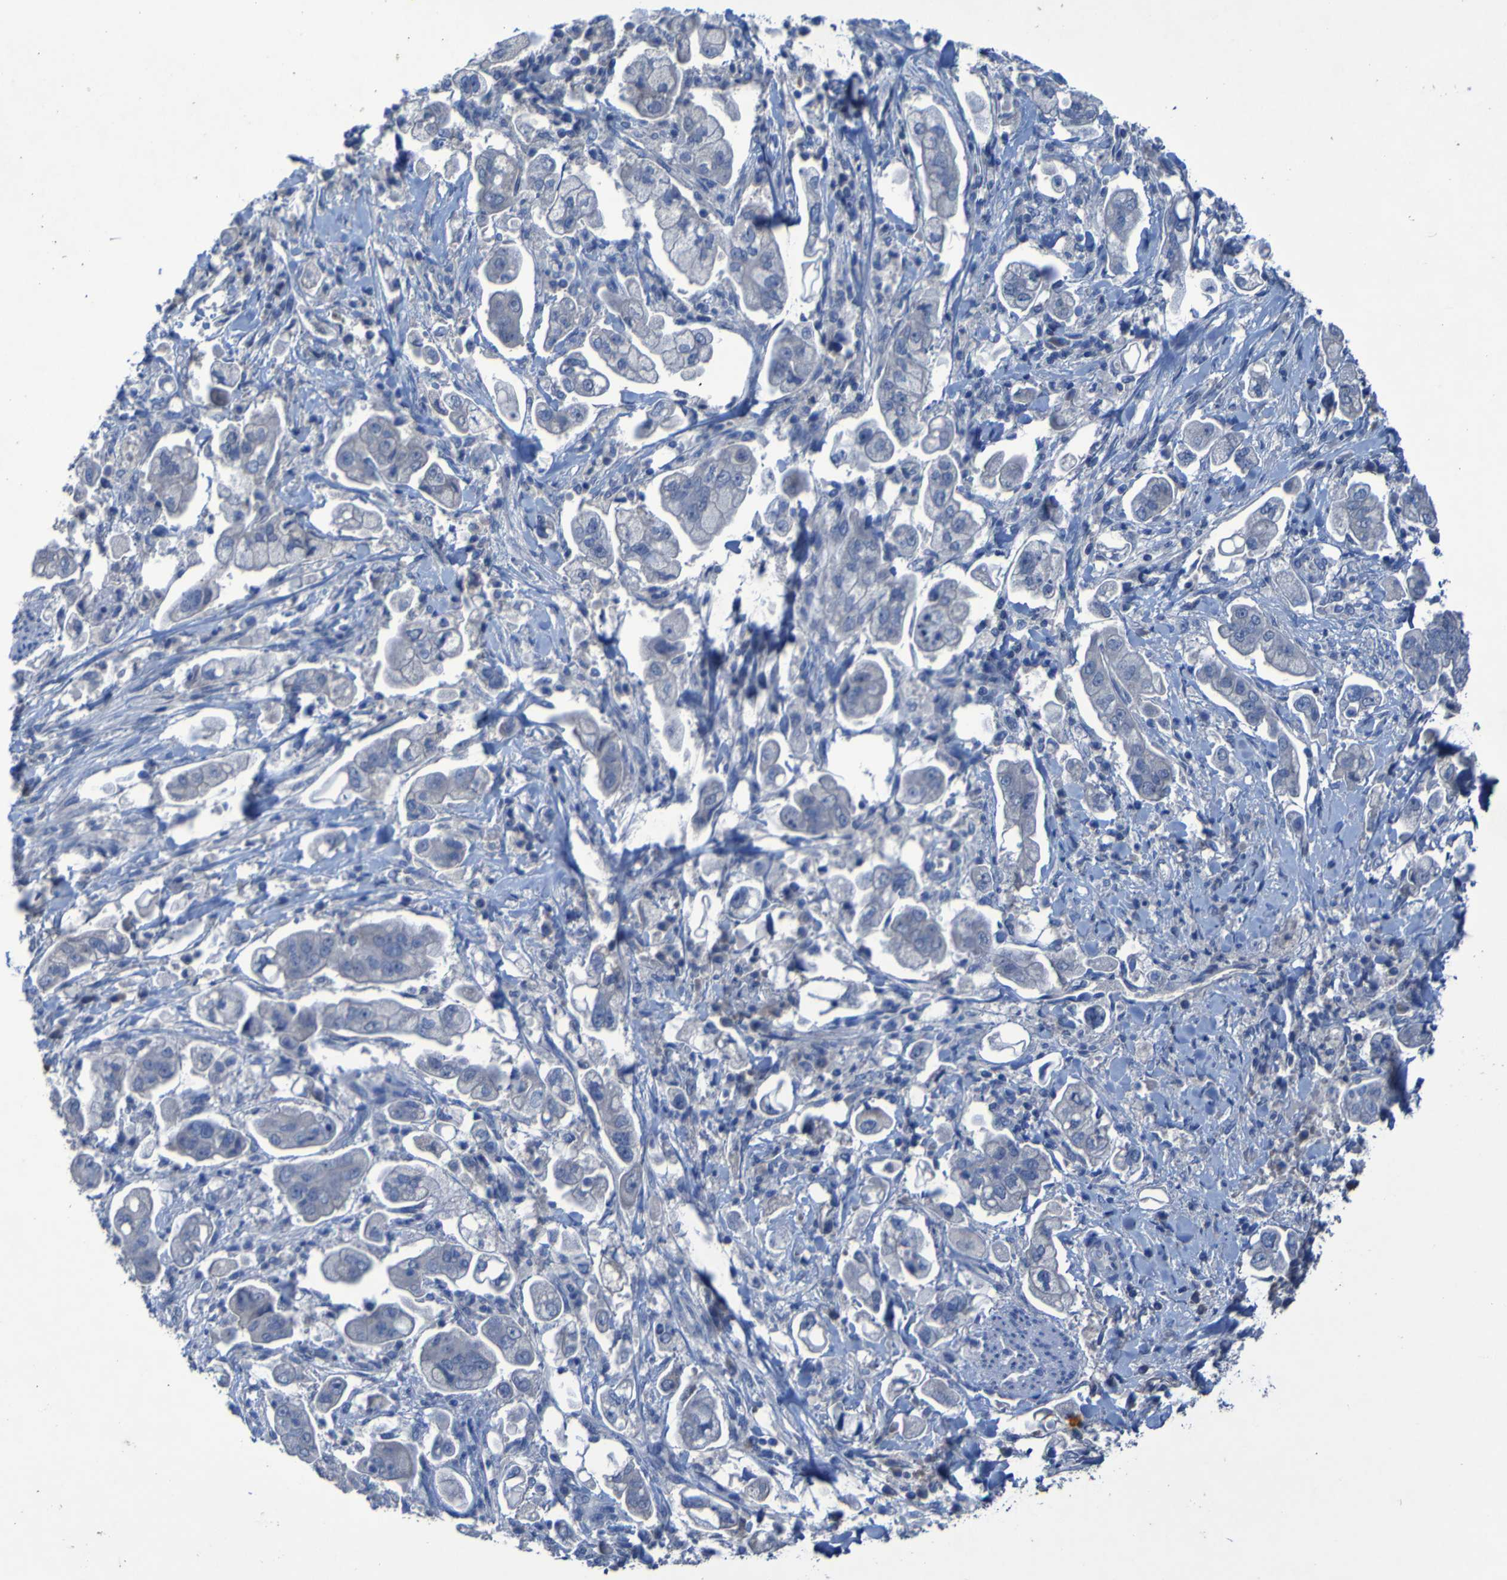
{"staining": {"intensity": "negative", "quantity": "none", "location": "none"}, "tissue": "stomach cancer", "cell_type": "Tumor cells", "image_type": "cancer", "snomed": [{"axis": "morphology", "description": "Adenocarcinoma, NOS"}, {"axis": "topography", "description": "Stomach"}], "caption": "DAB immunohistochemical staining of human stomach cancer (adenocarcinoma) reveals no significant staining in tumor cells.", "gene": "SGK2", "patient": {"sex": "male", "age": 62}}